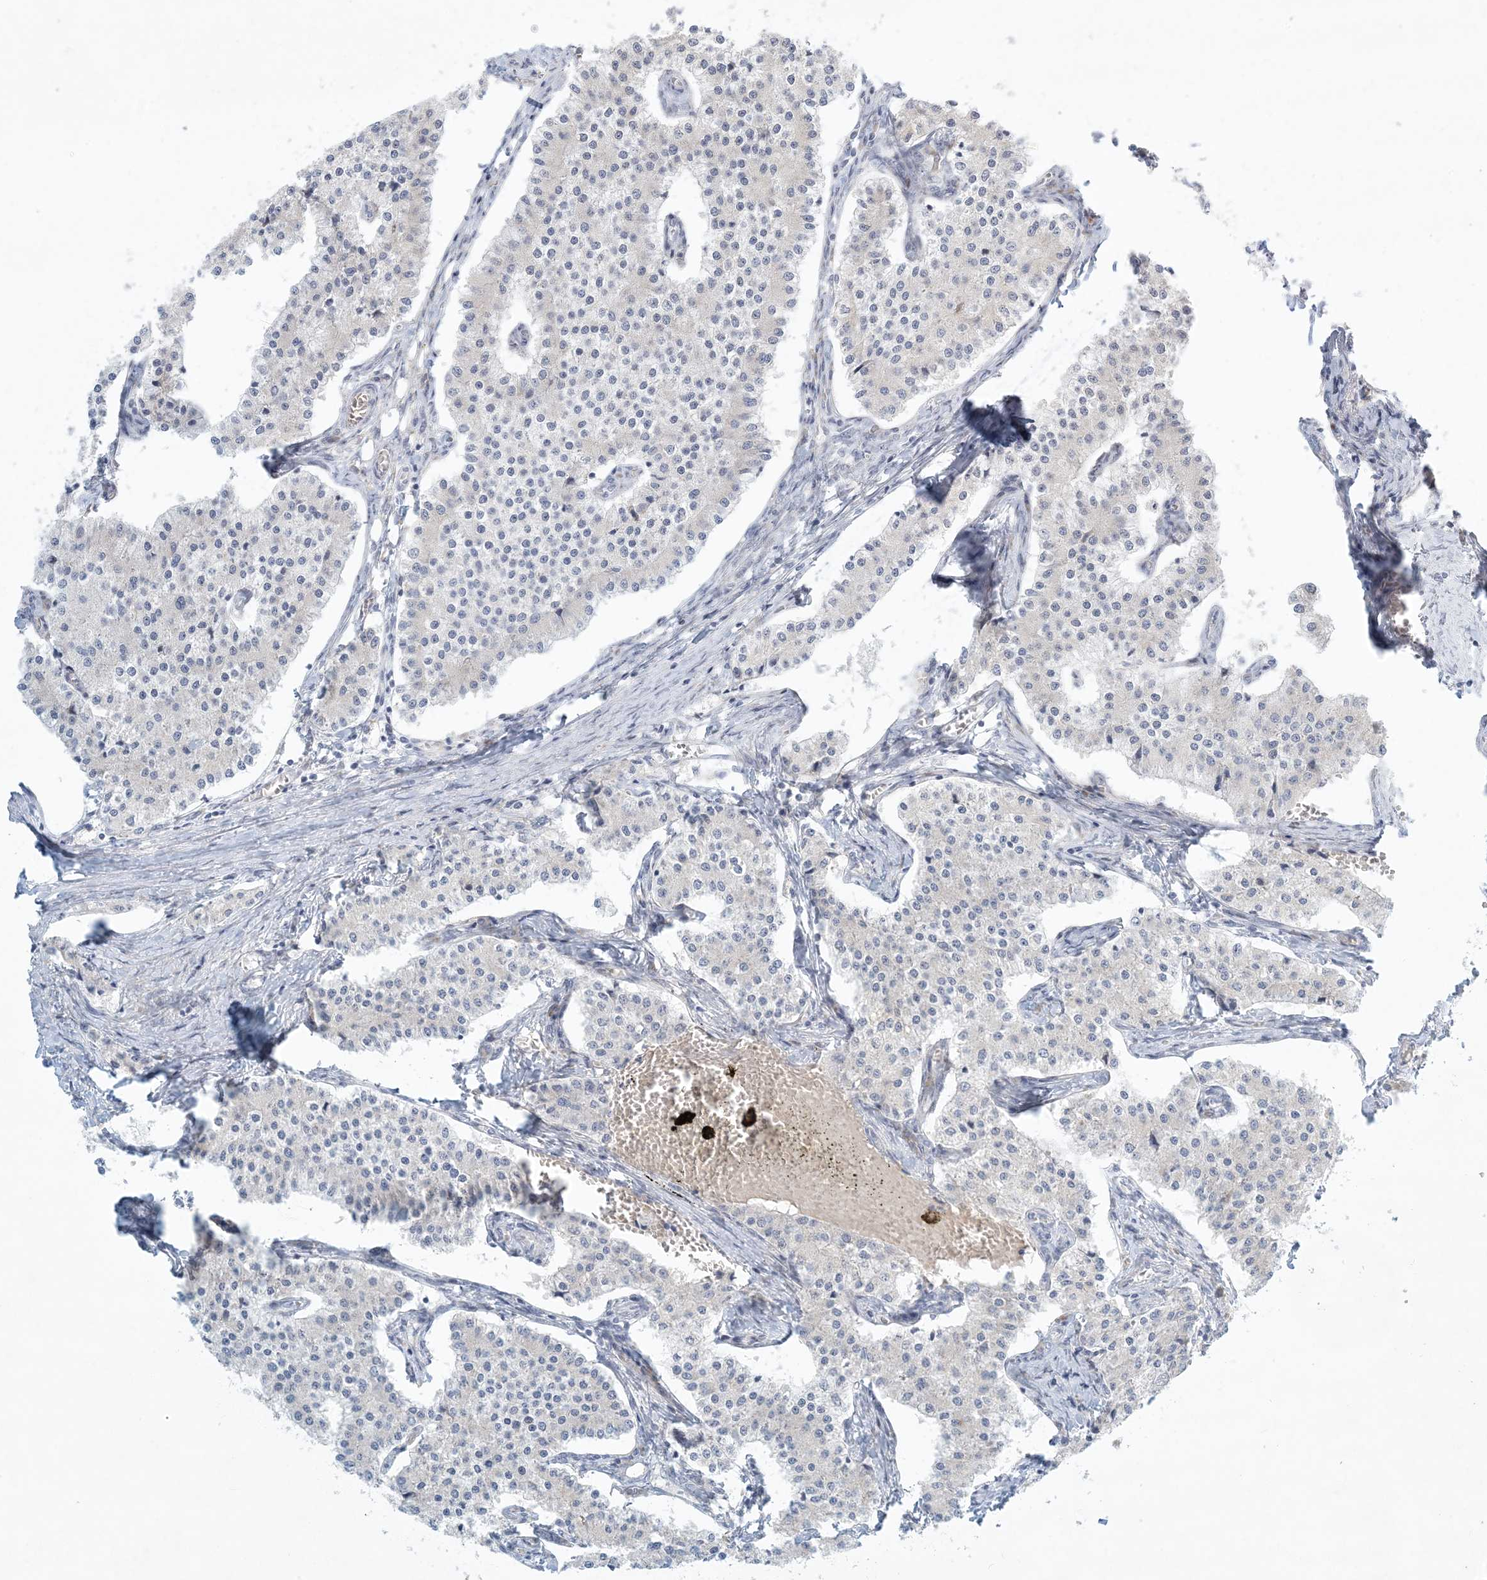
{"staining": {"intensity": "negative", "quantity": "none", "location": "none"}, "tissue": "carcinoid", "cell_type": "Tumor cells", "image_type": "cancer", "snomed": [{"axis": "morphology", "description": "Carcinoid, malignant, NOS"}, {"axis": "topography", "description": "Colon"}], "caption": "A high-resolution micrograph shows immunohistochemistry (IHC) staining of malignant carcinoid, which demonstrates no significant expression in tumor cells.", "gene": "ZNF385D", "patient": {"sex": "female", "age": 52}}